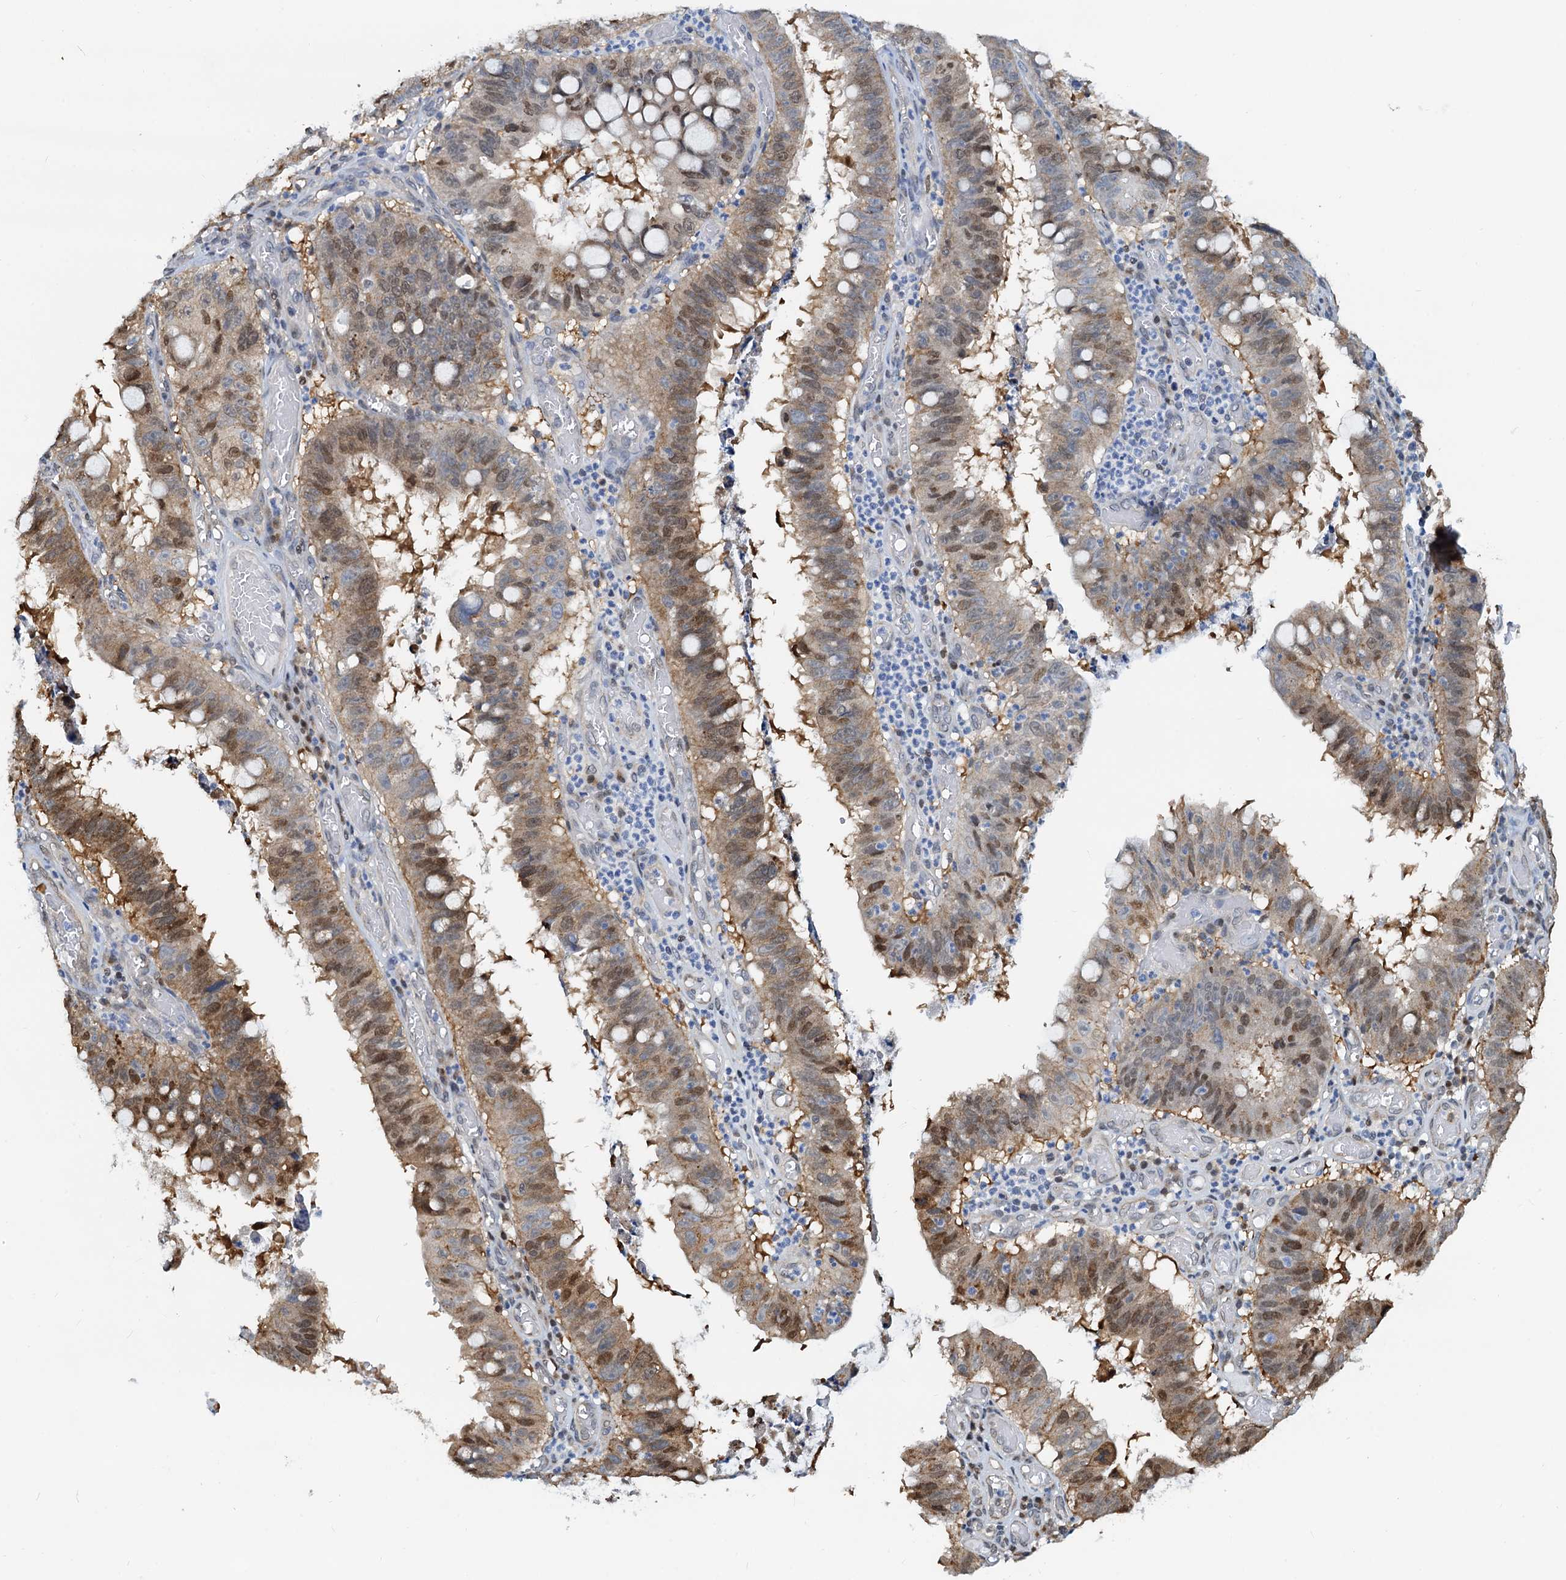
{"staining": {"intensity": "moderate", "quantity": "25%-75%", "location": "cytoplasmic/membranous,nuclear"}, "tissue": "stomach cancer", "cell_type": "Tumor cells", "image_type": "cancer", "snomed": [{"axis": "morphology", "description": "Adenocarcinoma, NOS"}, {"axis": "topography", "description": "Stomach"}], "caption": "Human stomach adenocarcinoma stained for a protein (brown) shows moderate cytoplasmic/membranous and nuclear positive staining in approximately 25%-75% of tumor cells.", "gene": "PTGES3", "patient": {"sex": "male", "age": 59}}